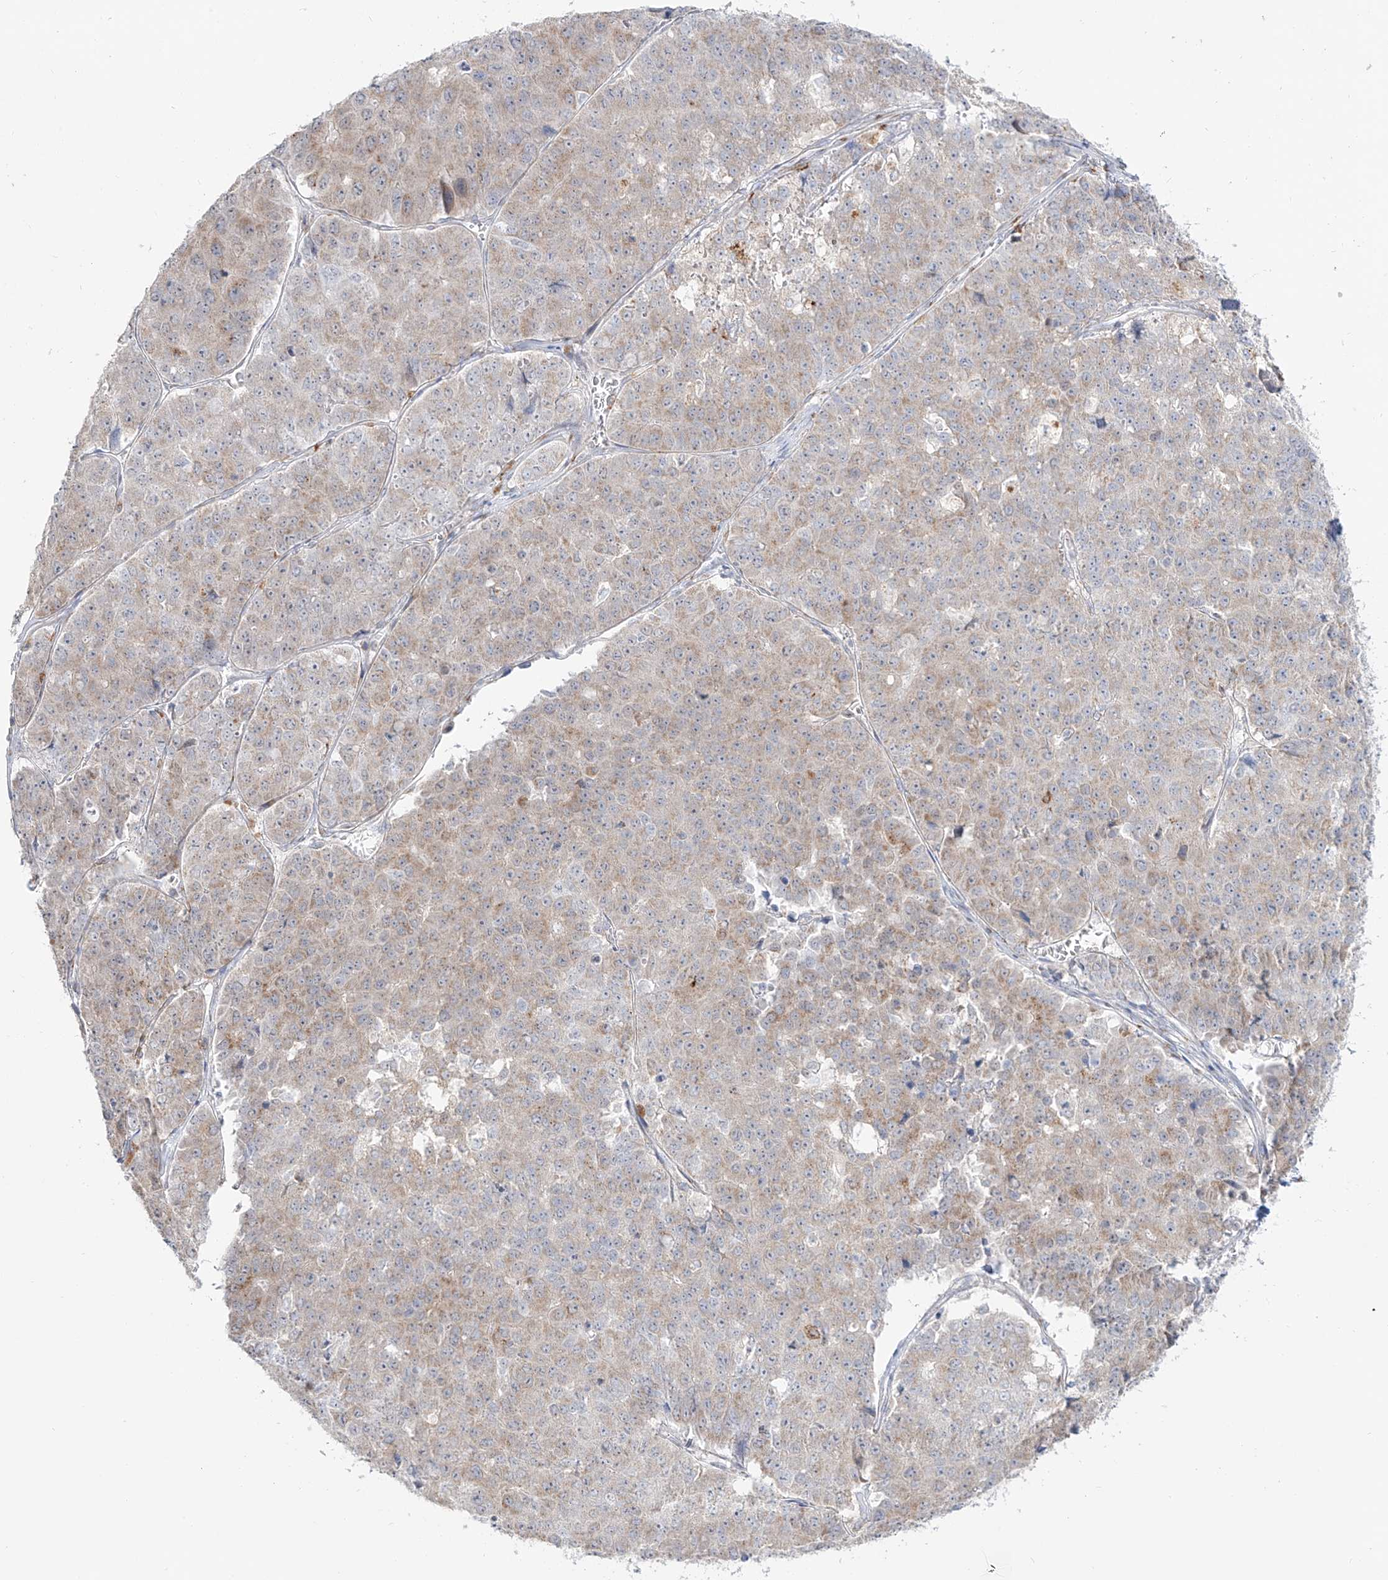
{"staining": {"intensity": "weak", "quantity": "25%-75%", "location": "cytoplasmic/membranous"}, "tissue": "pancreatic cancer", "cell_type": "Tumor cells", "image_type": "cancer", "snomed": [{"axis": "morphology", "description": "Adenocarcinoma, NOS"}, {"axis": "topography", "description": "Pancreas"}], "caption": "About 25%-75% of tumor cells in human pancreatic adenocarcinoma display weak cytoplasmic/membranous protein positivity as visualized by brown immunohistochemical staining.", "gene": "BSDC1", "patient": {"sex": "male", "age": 50}}